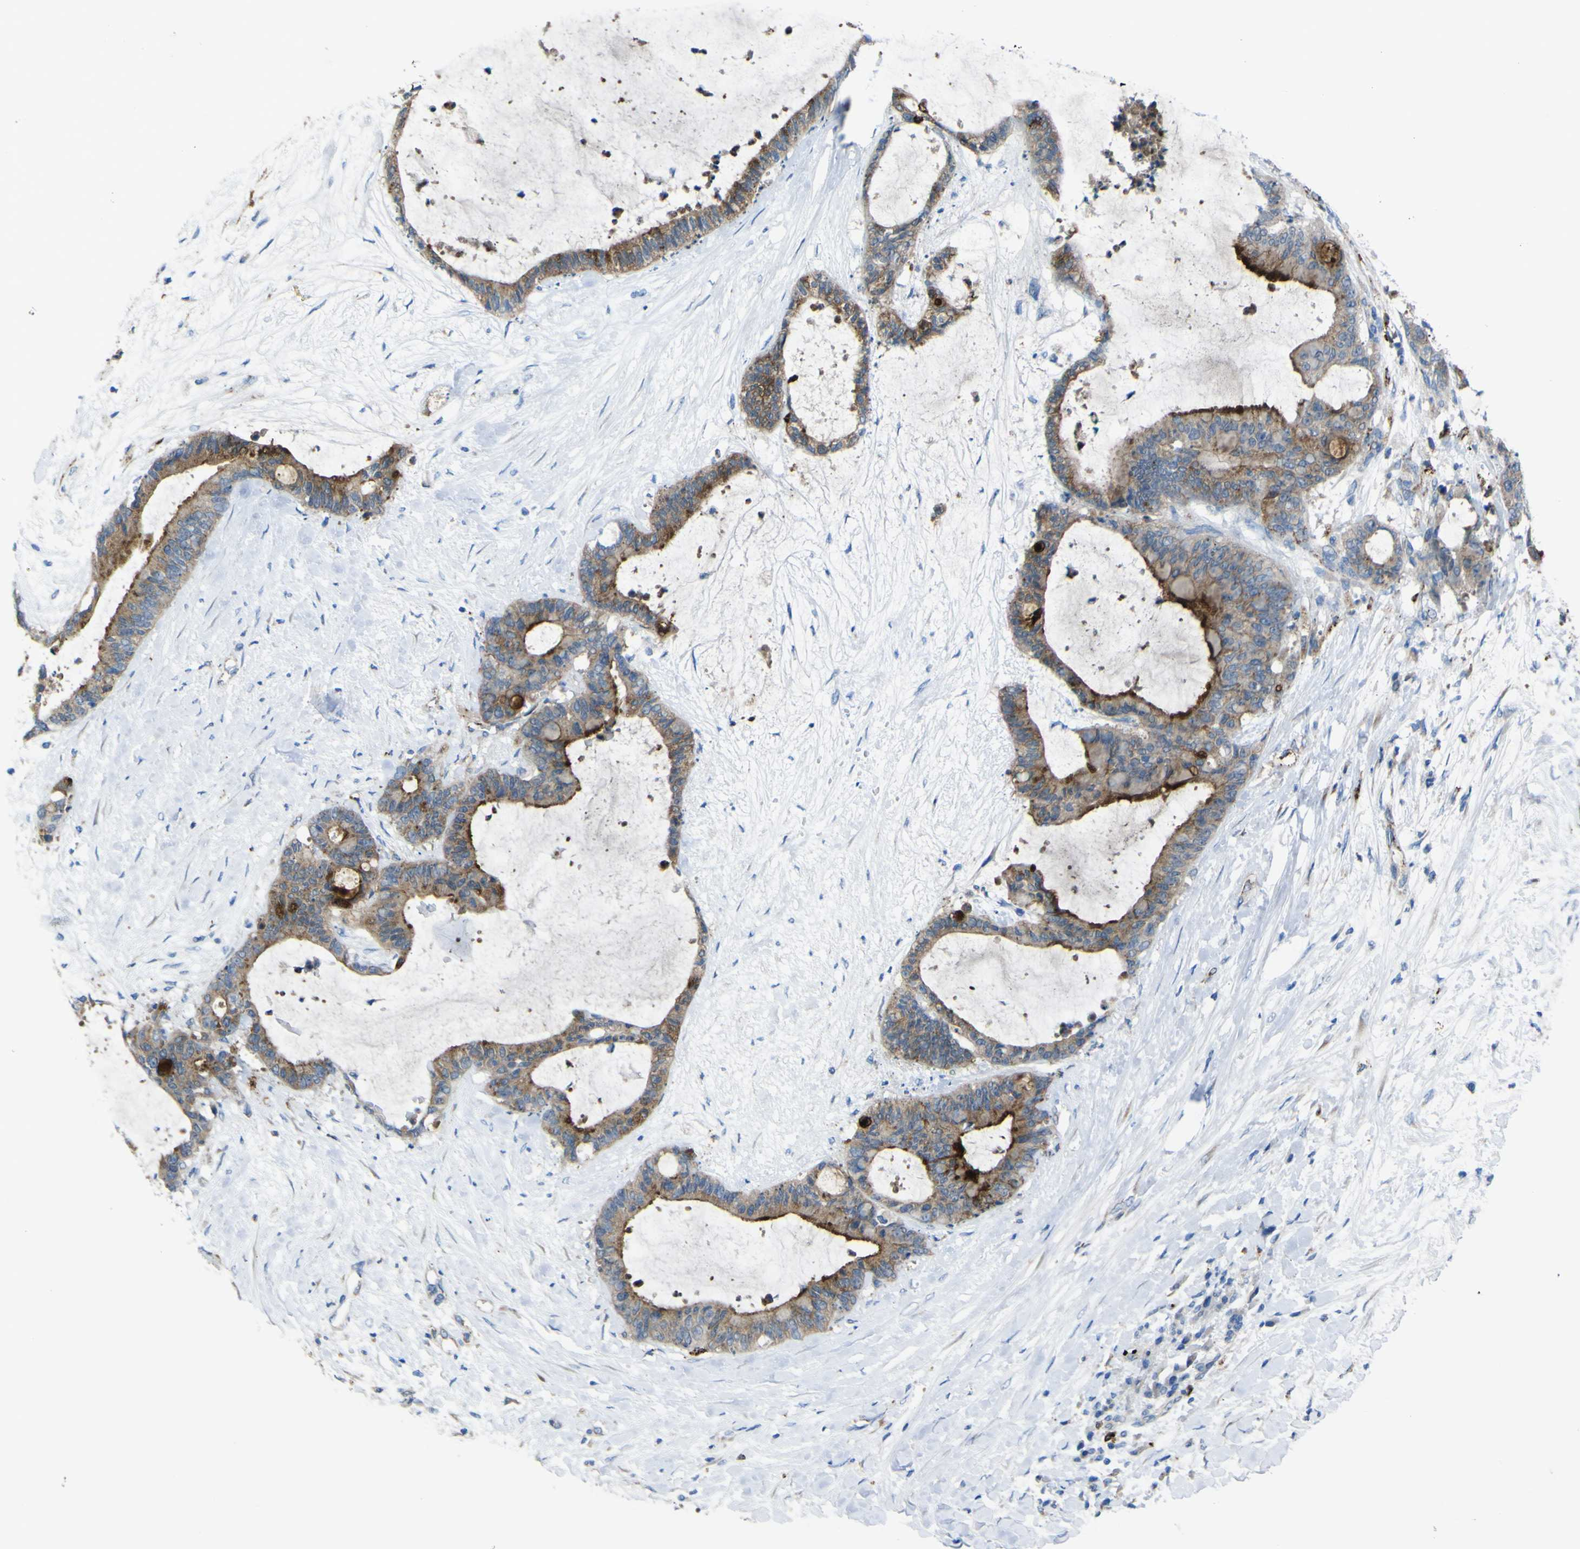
{"staining": {"intensity": "strong", "quantity": "25%-75%", "location": "cytoplasmic/membranous"}, "tissue": "liver cancer", "cell_type": "Tumor cells", "image_type": "cancer", "snomed": [{"axis": "morphology", "description": "Cholangiocarcinoma"}, {"axis": "topography", "description": "Liver"}], "caption": "Immunohistochemistry (IHC) of liver cholangiocarcinoma displays high levels of strong cytoplasmic/membranous expression in approximately 25%-75% of tumor cells.", "gene": "CST3", "patient": {"sex": "female", "age": 73}}